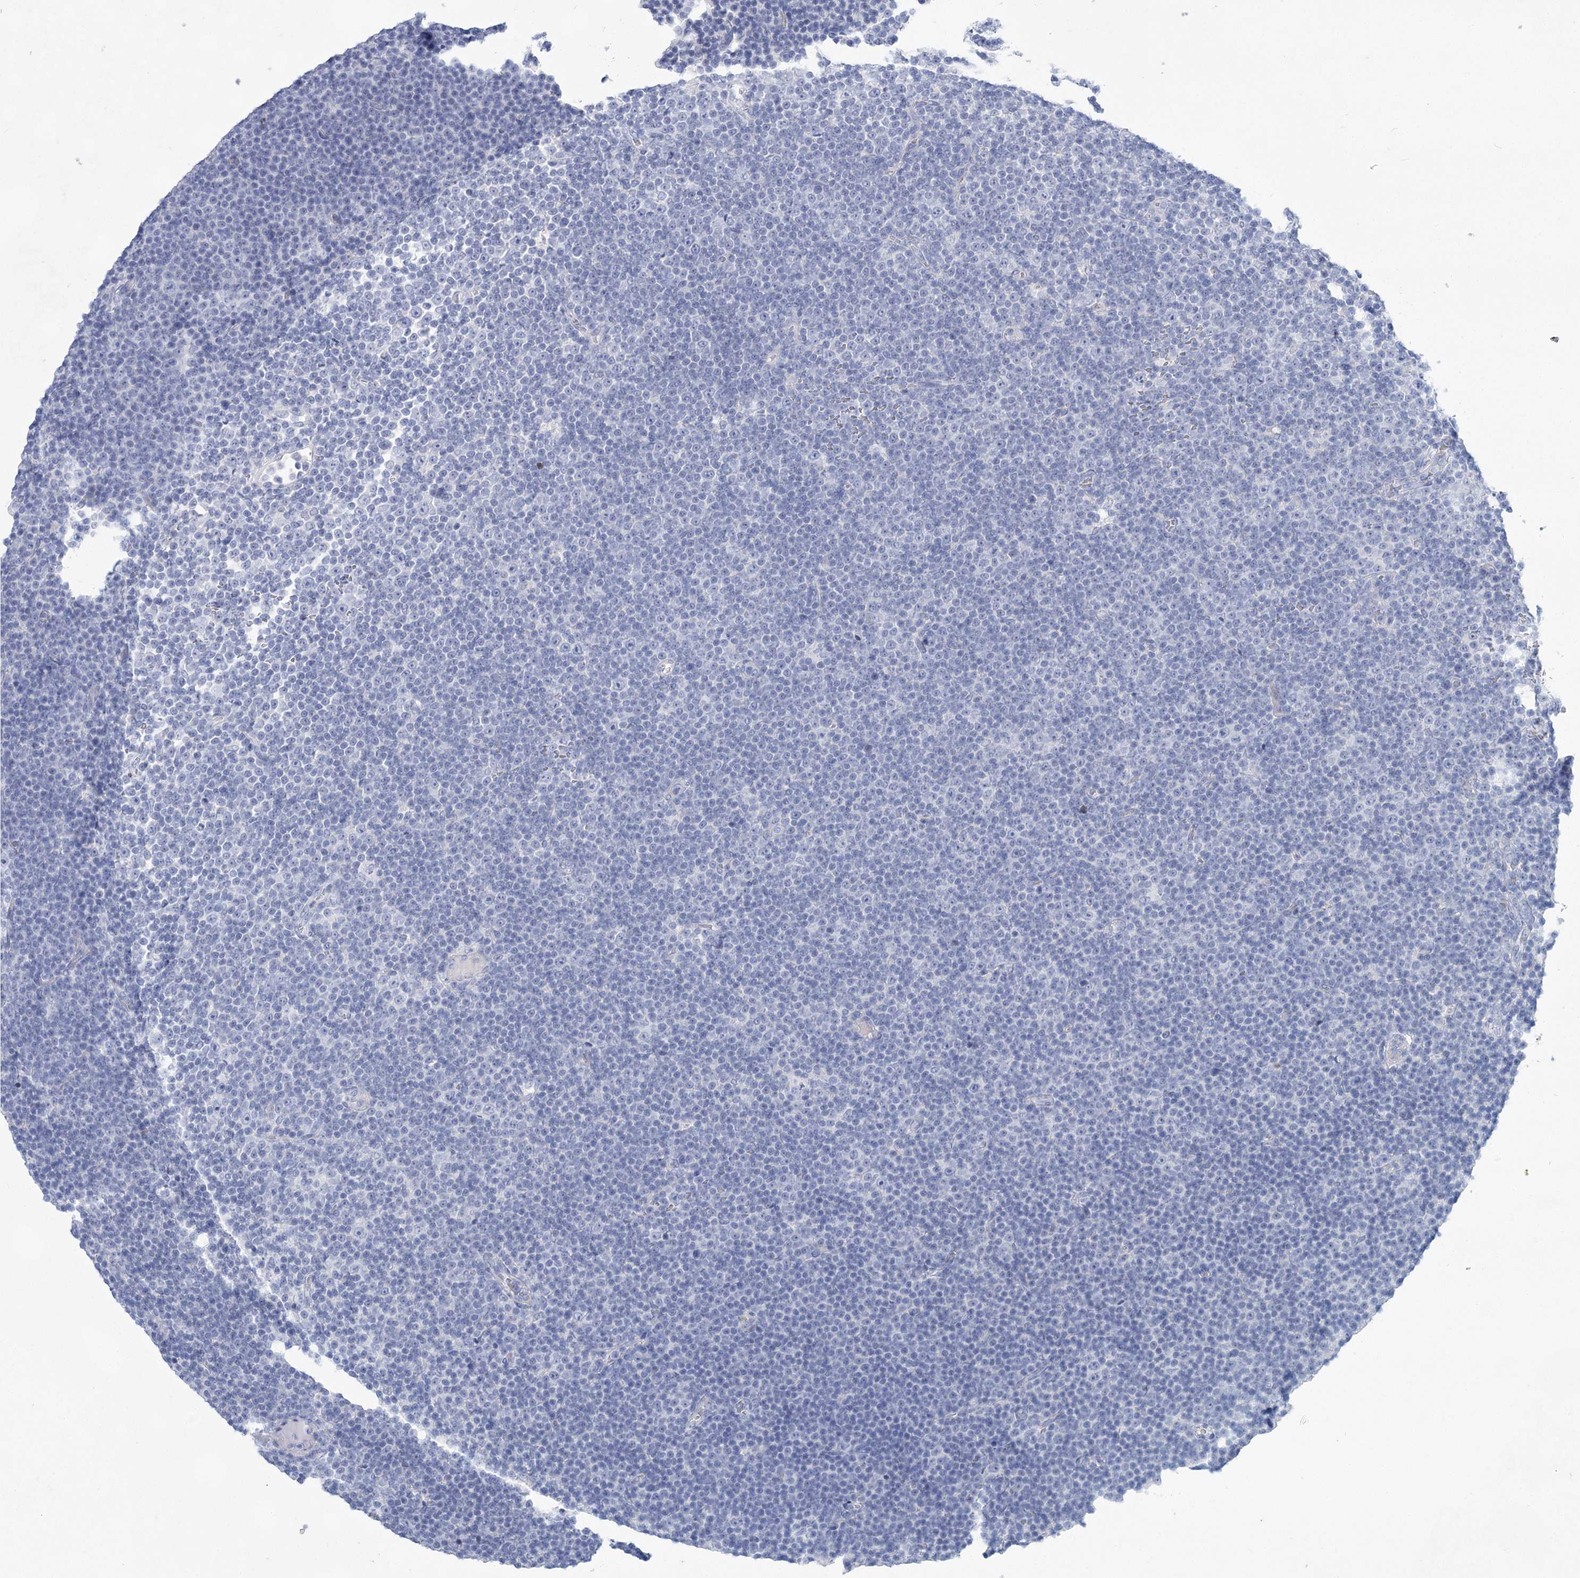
{"staining": {"intensity": "negative", "quantity": "none", "location": "none"}, "tissue": "lymphoma", "cell_type": "Tumor cells", "image_type": "cancer", "snomed": [{"axis": "morphology", "description": "Malignant lymphoma, non-Hodgkin's type, Low grade"}, {"axis": "topography", "description": "Lymph node"}], "caption": "Human malignant lymphoma, non-Hodgkin's type (low-grade) stained for a protein using immunohistochemistry exhibits no staining in tumor cells.", "gene": "WDR74", "patient": {"sex": "female", "age": 67}}